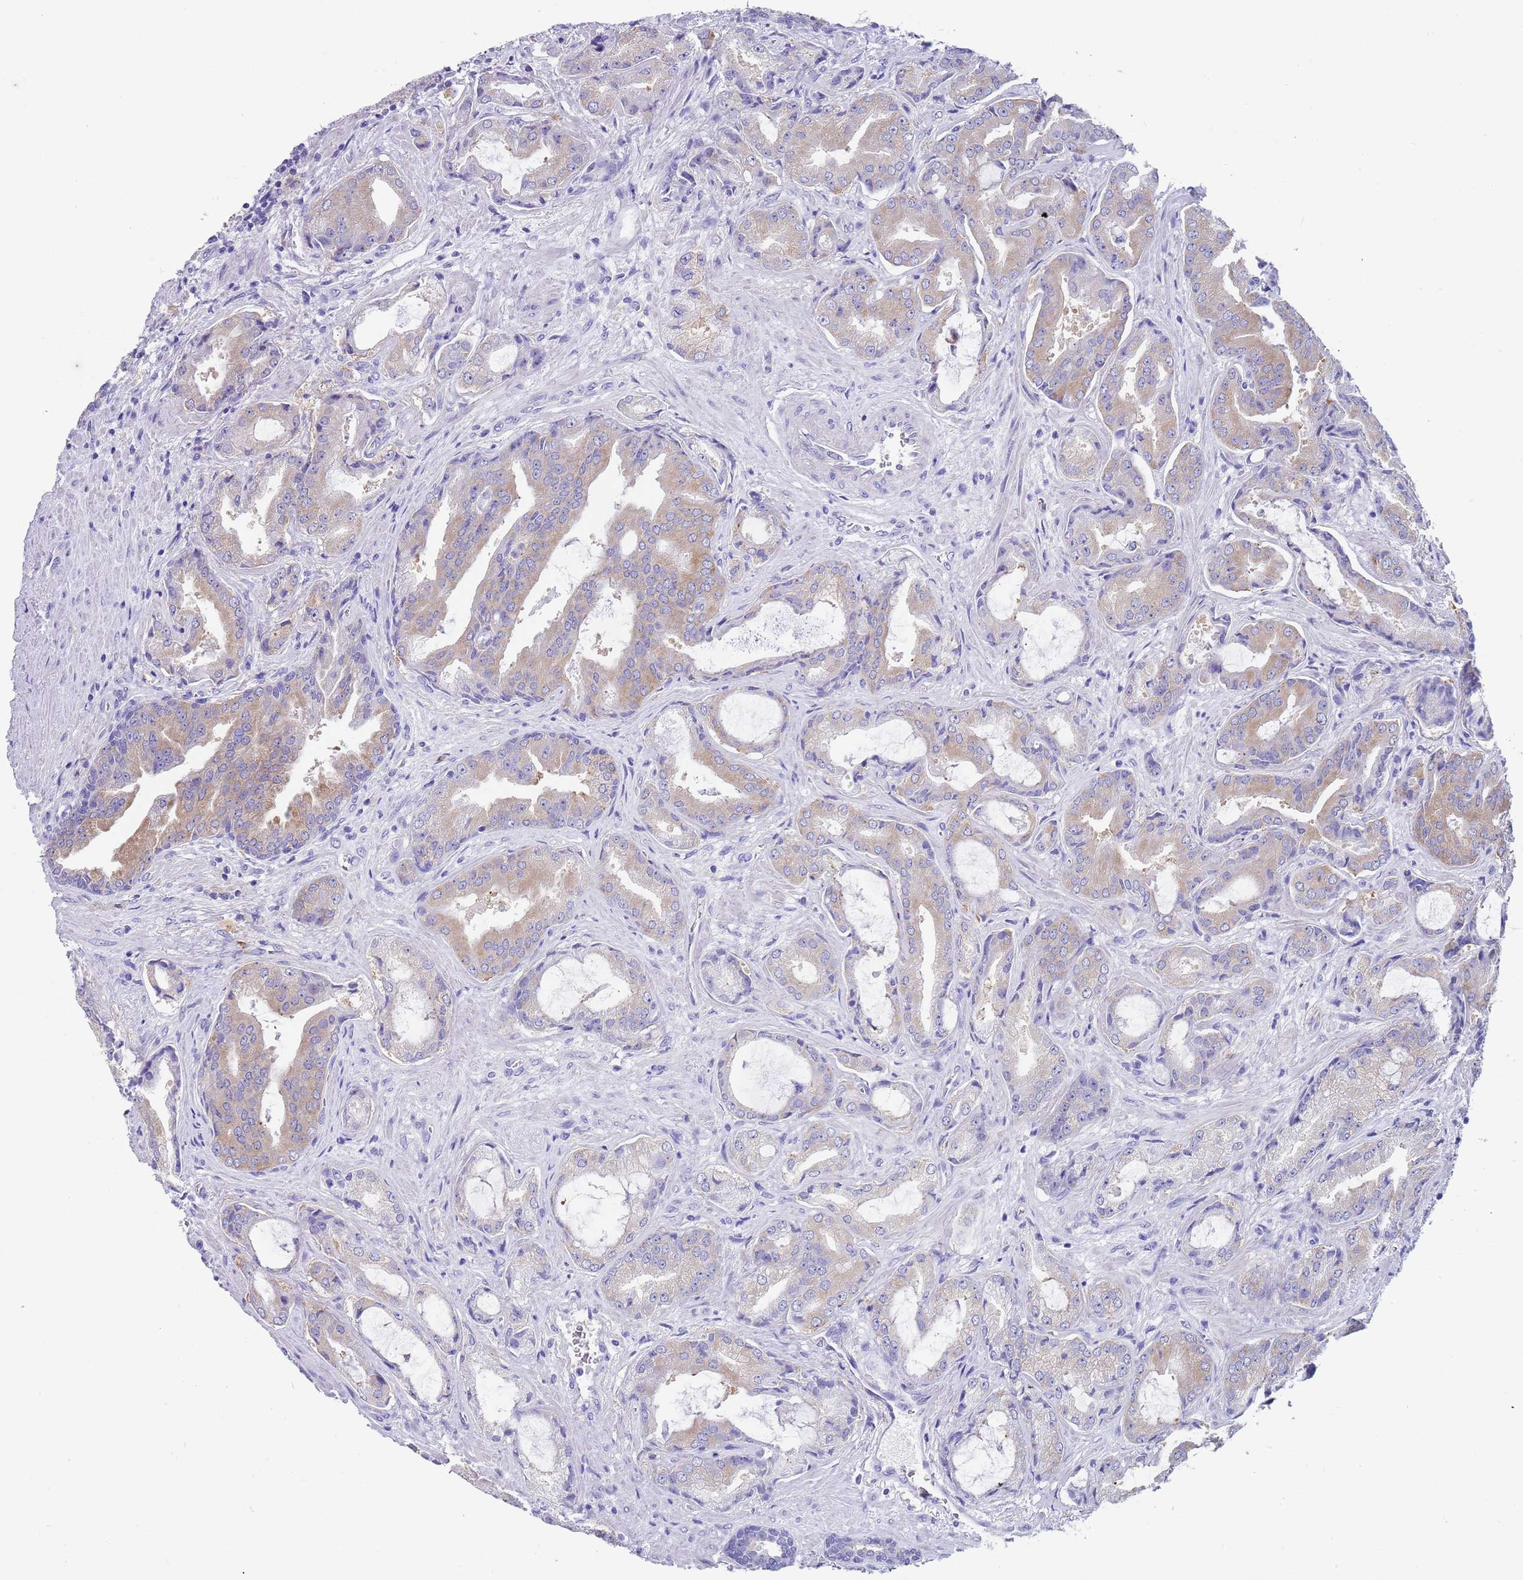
{"staining": {"intensity": "weak", "quantity": "25%-75%", "location": "cytoplasmic/membranous"}, "tissue": "prostate cancer", "cell_type": "Tumor cells", "image_type": "cancer", "snomed": [{"axis": "morphology", "description": "Adenocarcinoma, High grade"}, {"axis": "topography", "description": "Prostate"}], "caption": "Protein staining of prostate cancer (high-grade adenocarcinoma) tissue demonstrates weak cytoplasmic/membranous staining in about 25%-75% of tumor cells.", "gene": "TYW1", "patient": {"sex": "male", "age": 68}}